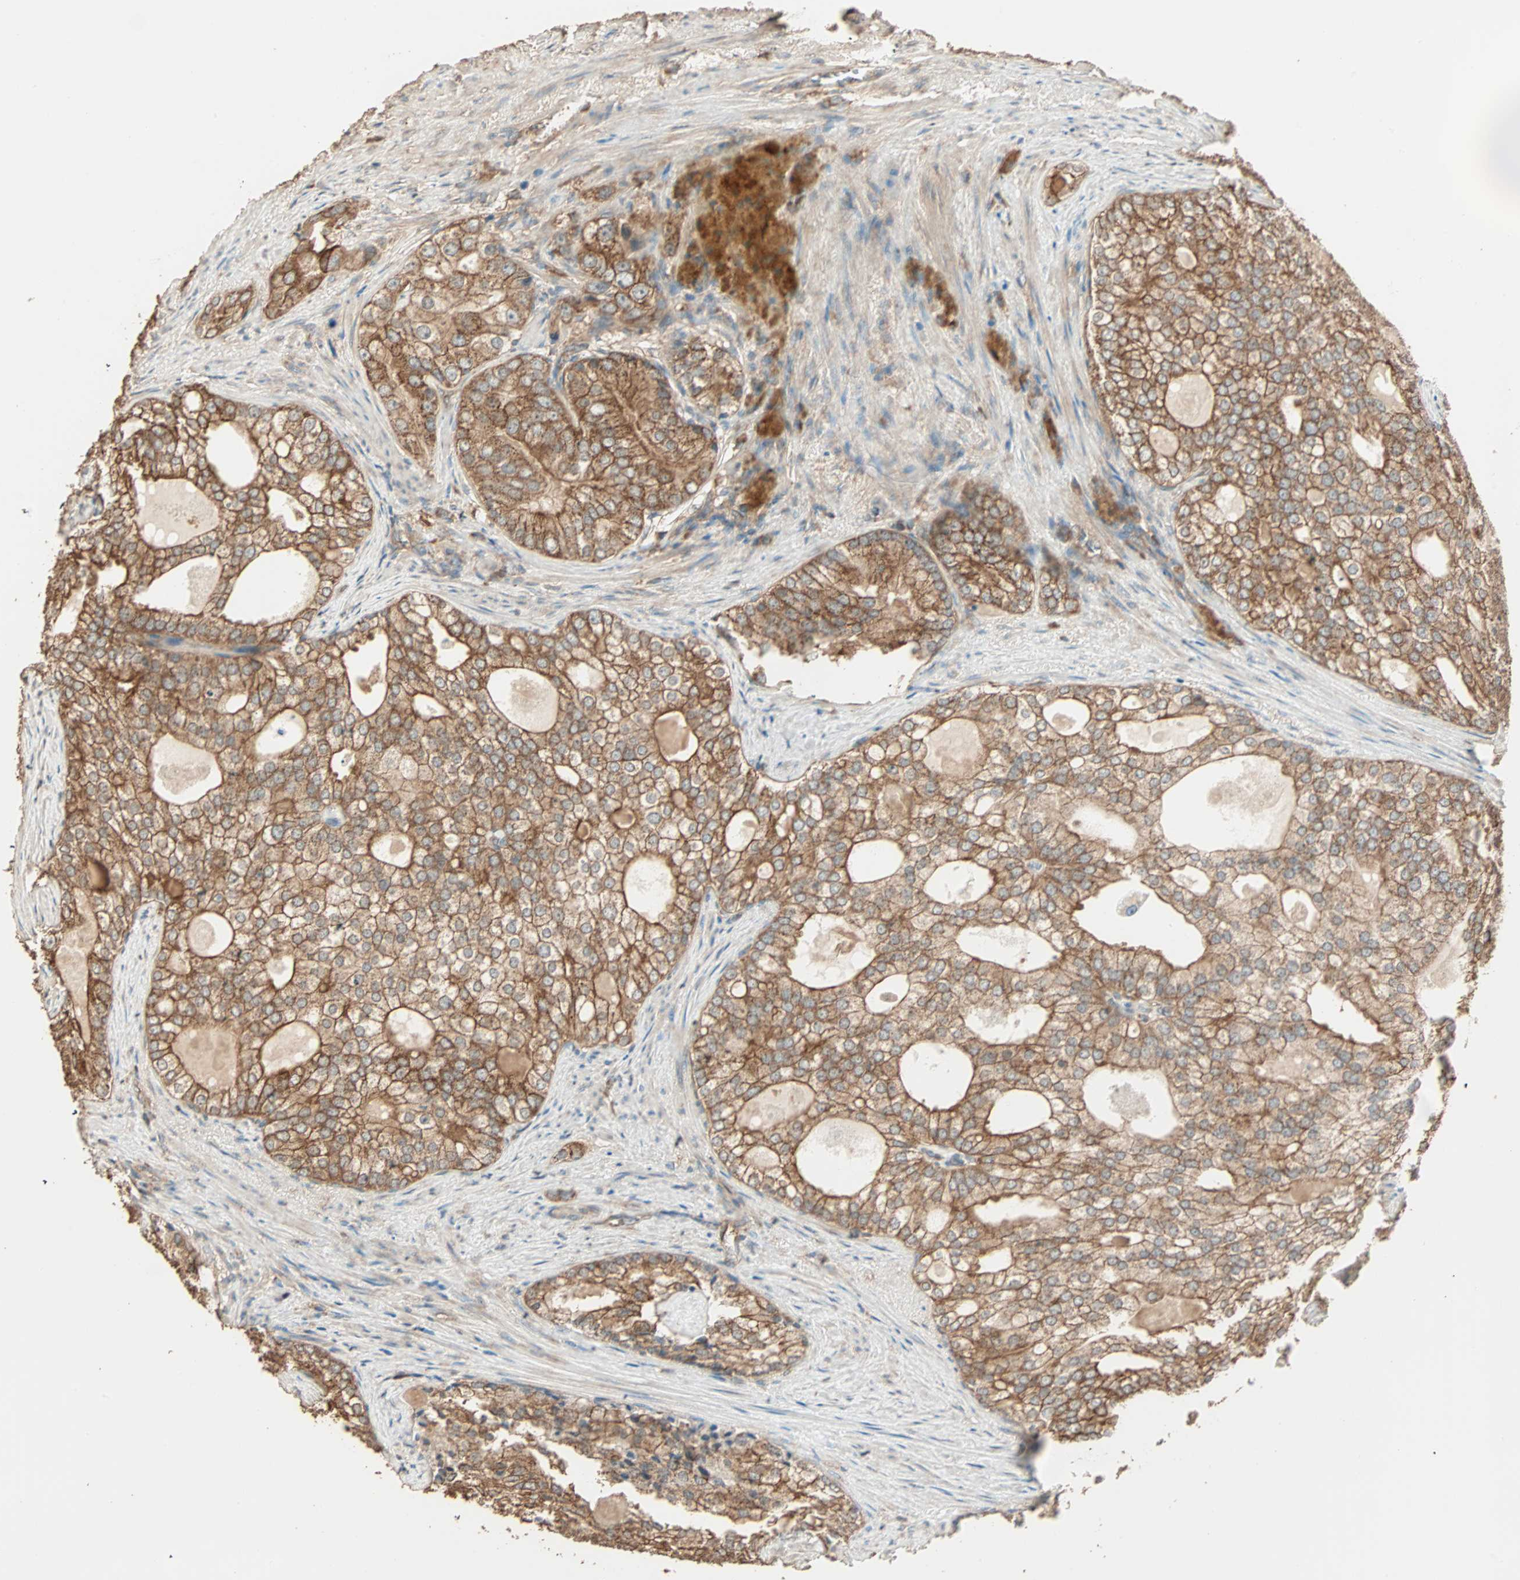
{"staining": {"intensity": "strong", "quantity": ">75%", "location": "cytoplasmic/membranous"}, "tissue": "prostate cancer", "cell_type": "Tumor cells", "image_type": "cancer", "snomed": [{"axis": "morphology", "description": "Adenocarcinoma, High grade"}, {"axis": "topography", "description": "Prostate"}], "caption": "Prostate cancer (high-grade adenocarcinoma) was stained to show a protein in brown. There is high levels of strong cytoplasmic/membranous staining in approximately >75% of tumor cells.", "gene": "EIF4G2", "patient": {"sex": "male", "age": 66}}